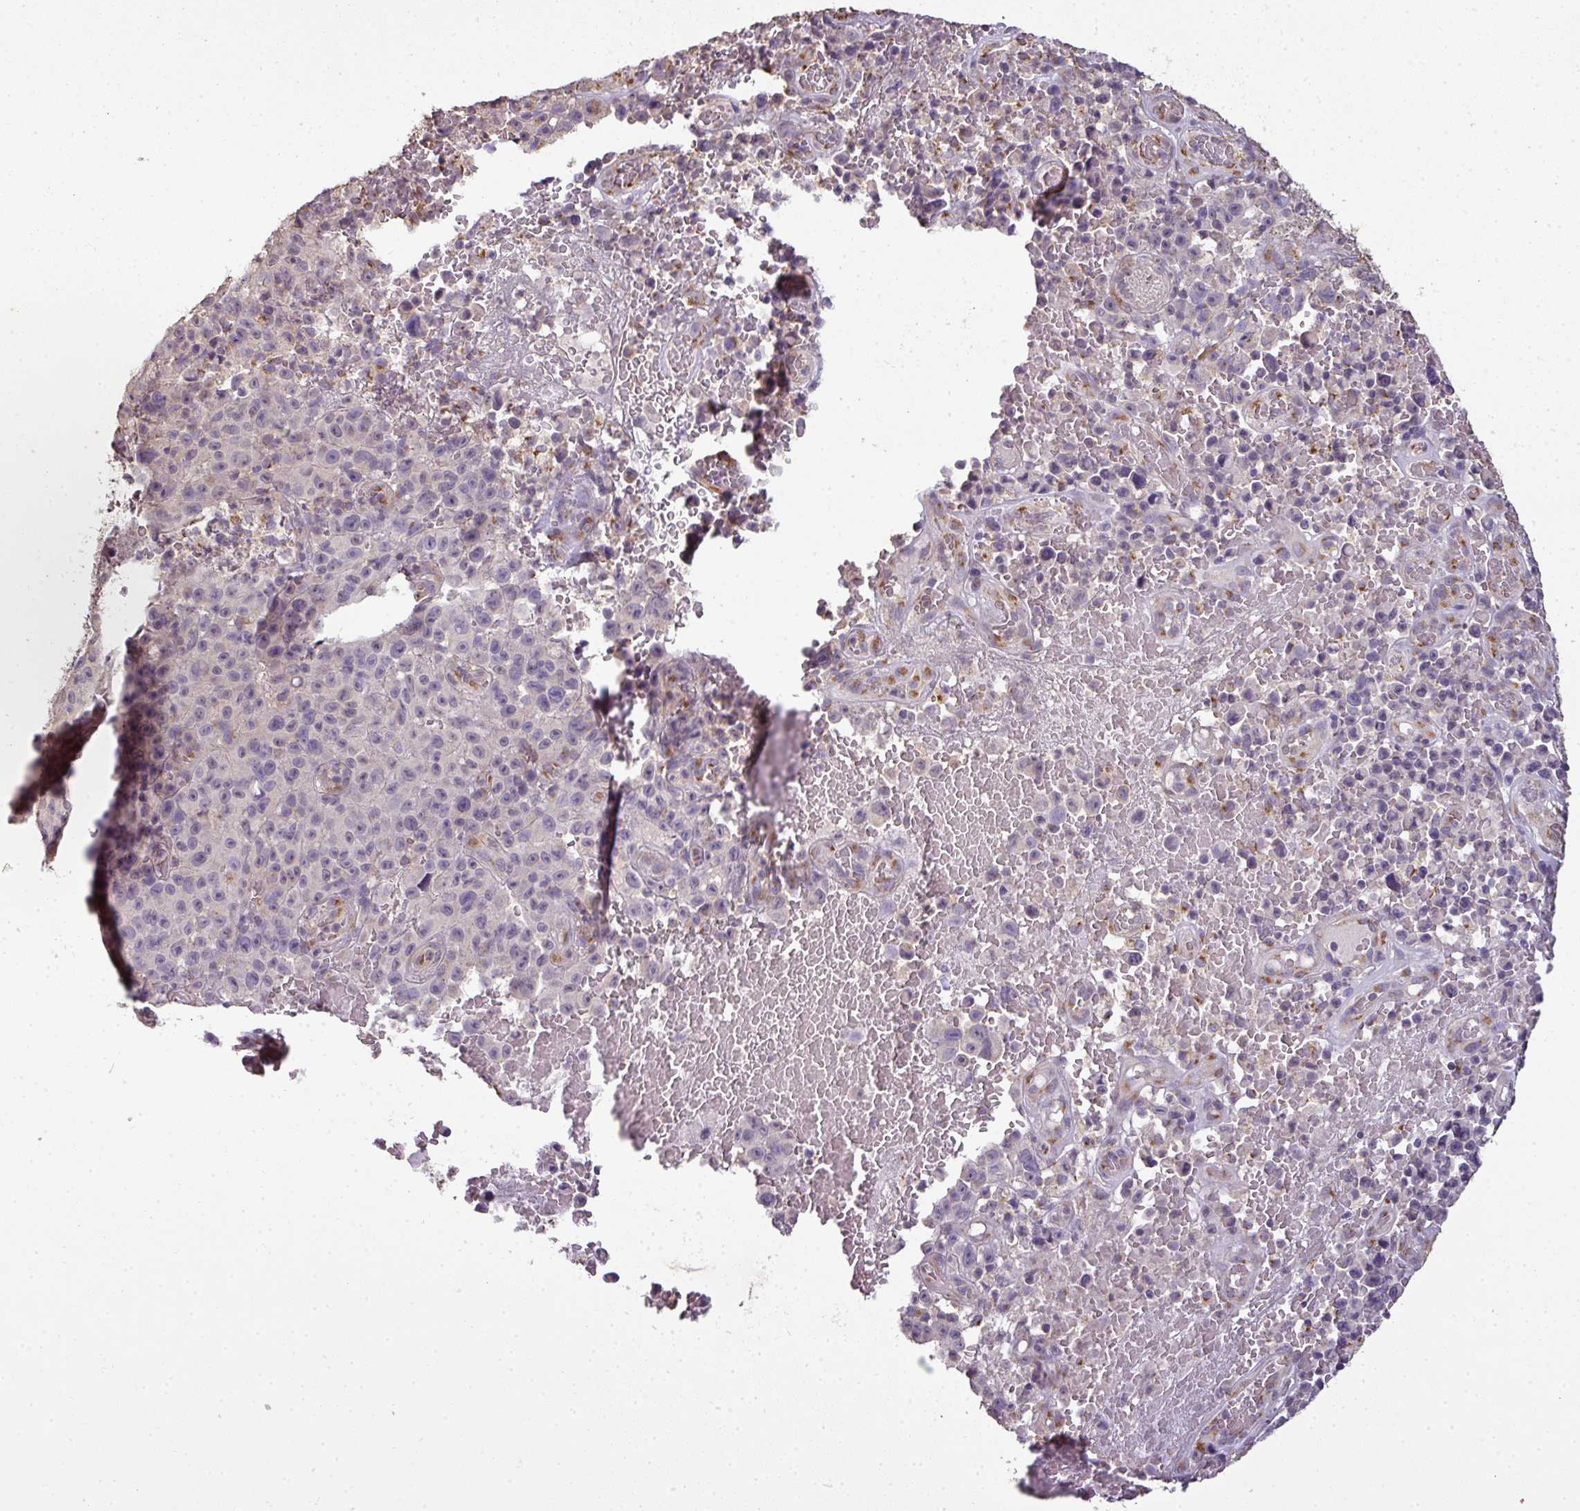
{"staining": {"intensity": "negative", "quantity": "none", "location": "none"}, "tissue": "melanoma", "cell_type": "Tumor cells", "image_type": "cancer", "snomed": [{"axis": "morphology", "description": "Malignant melanoma, NOS"}, {"axis": "topography", "description": "Skin"}], "caption": "The histopathology image displays no staining of tumor cells in malignant melanoma.", "gene": "JPH2", "patient": {"sex": "female", "age": 82}}